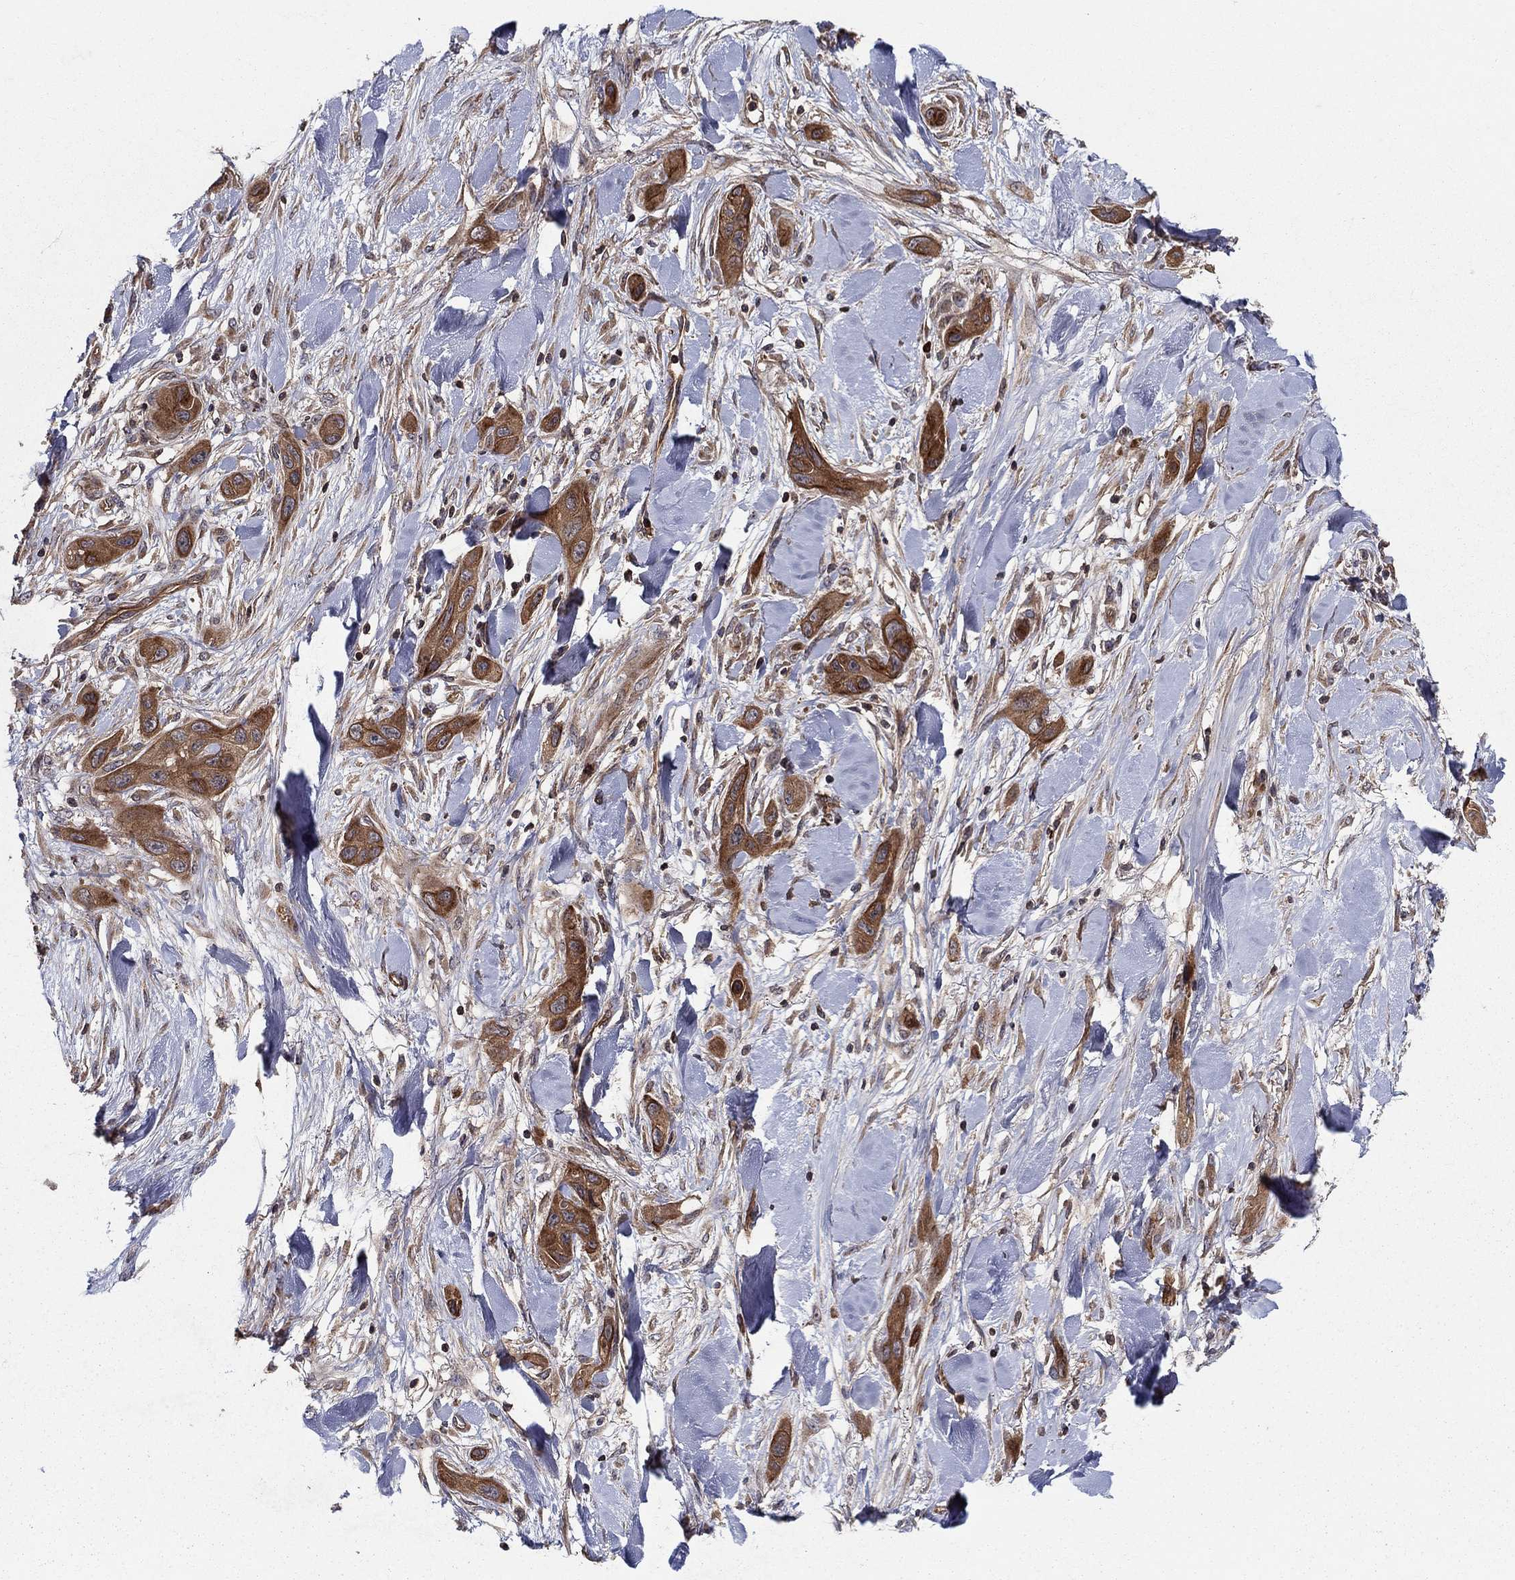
{"staining": {"intensity": "strong", "quantity": ">75%", "location": "cytoplasmic/membranous"}, "tissue": "skin cancer", "cell_type": "Tumor cells", "image_type": "cancer", "snomed": [{"axis": "morphology", "description": "Squamous cell carcinoma, NOS"}, {"axis": "topography", "description": "Skin"}], "caption": "IHC image of human skin squamous cell carcinoma stained for a protein (brown), which reveals high levels of strong cytoplasmic/membranous staining in about >75% of tumor cells.", "gene": "BMERB1", "patient": {"sex": "male", "age": 79}}